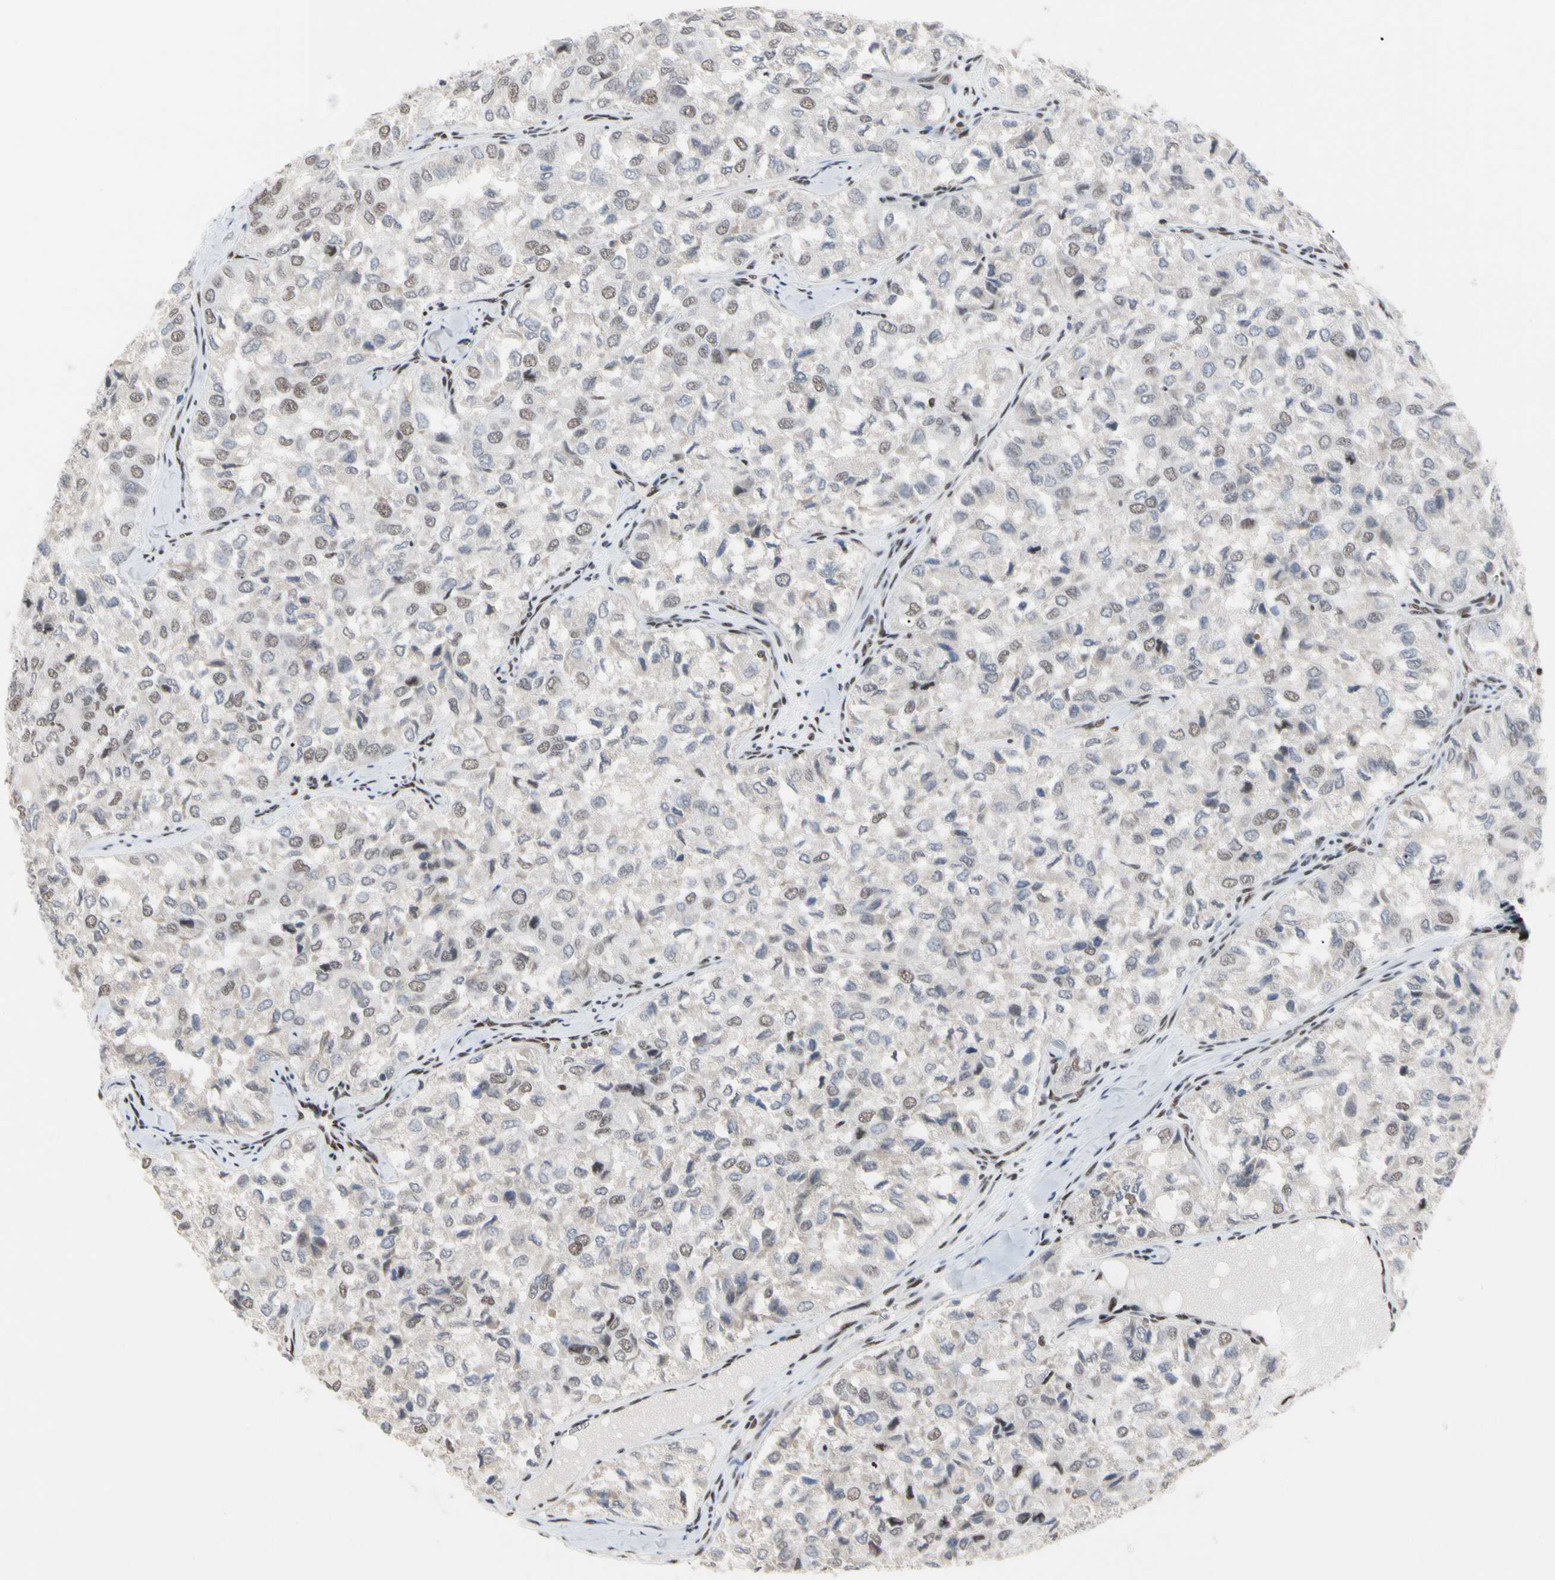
{"staining": {"intensity": "weak", "quantity": "25%-75%", "location": "nuclear"}, "tissue": "thyroid cancer", "cell_type": "Tumor cells", "image_type": "cancer", "snomed": [{"axis": "morphology", "description": "Follicular adenoma carcinoma, NOS"}, {"axis": "topography", "description": "Thyroid gland"}], "caption": "Follicular adenoma carcinoma (thyroid) stained for a protein demonstrates weak nuclear positivity in tumor cells.", "gene": "FAM98B", "patient": {"sex": "male", "age": 75}}